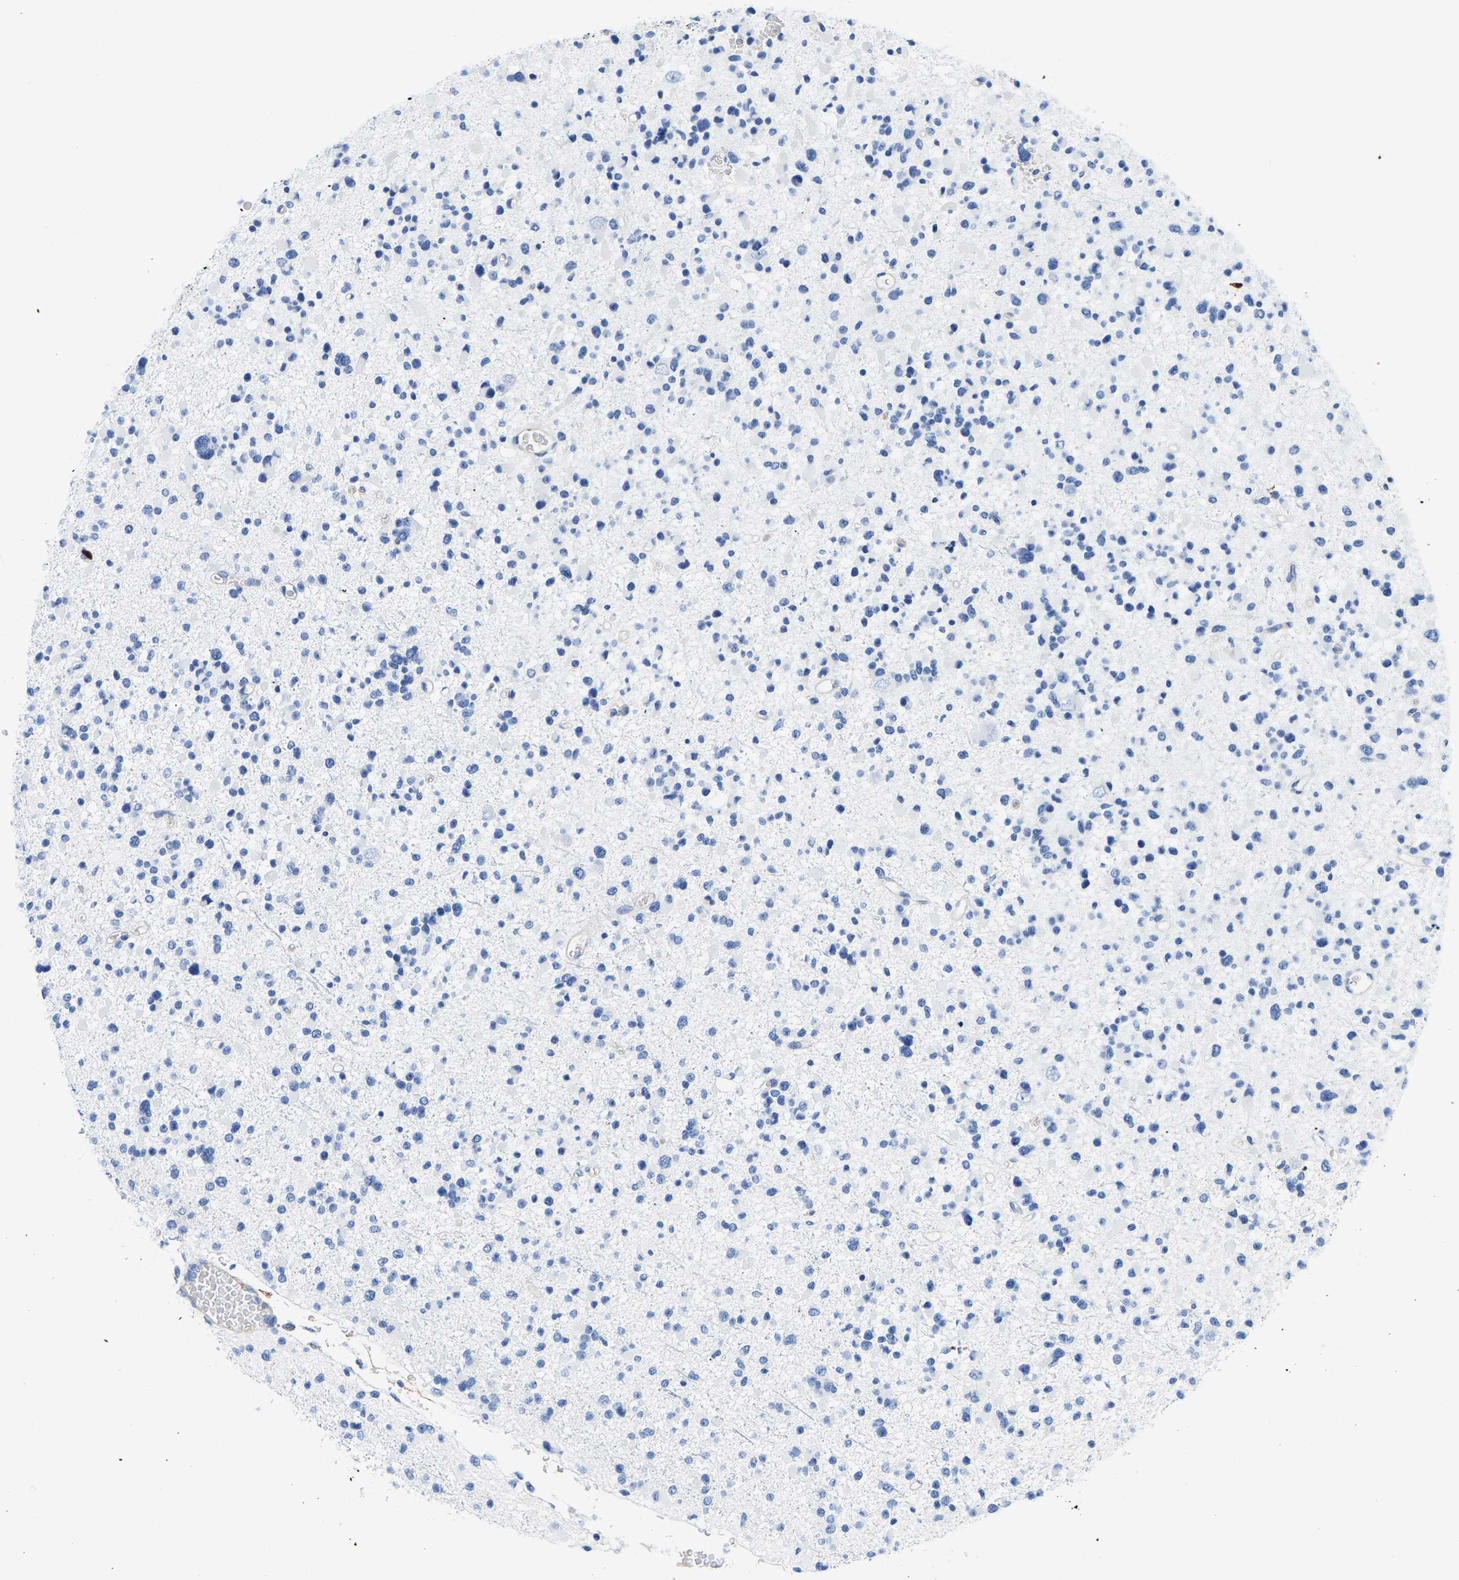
{"staining": {"intensity": "negative", "quantity": "none", "location": "none"}, "tissue": "glioma", "cell_type": "Tumor cells", "image_type": "cancer", "snomed": [{"axis": "morphology", "description": "Glioma, malignant, Low grade"}, {"axis": "topography", "description": "Brain"}], "caption": "Immunohistochemical staining of glioma displays no significant positivity in tumor cells.", "gene": "UPK3A", "patient": {"sex": "female", "age": 22}}